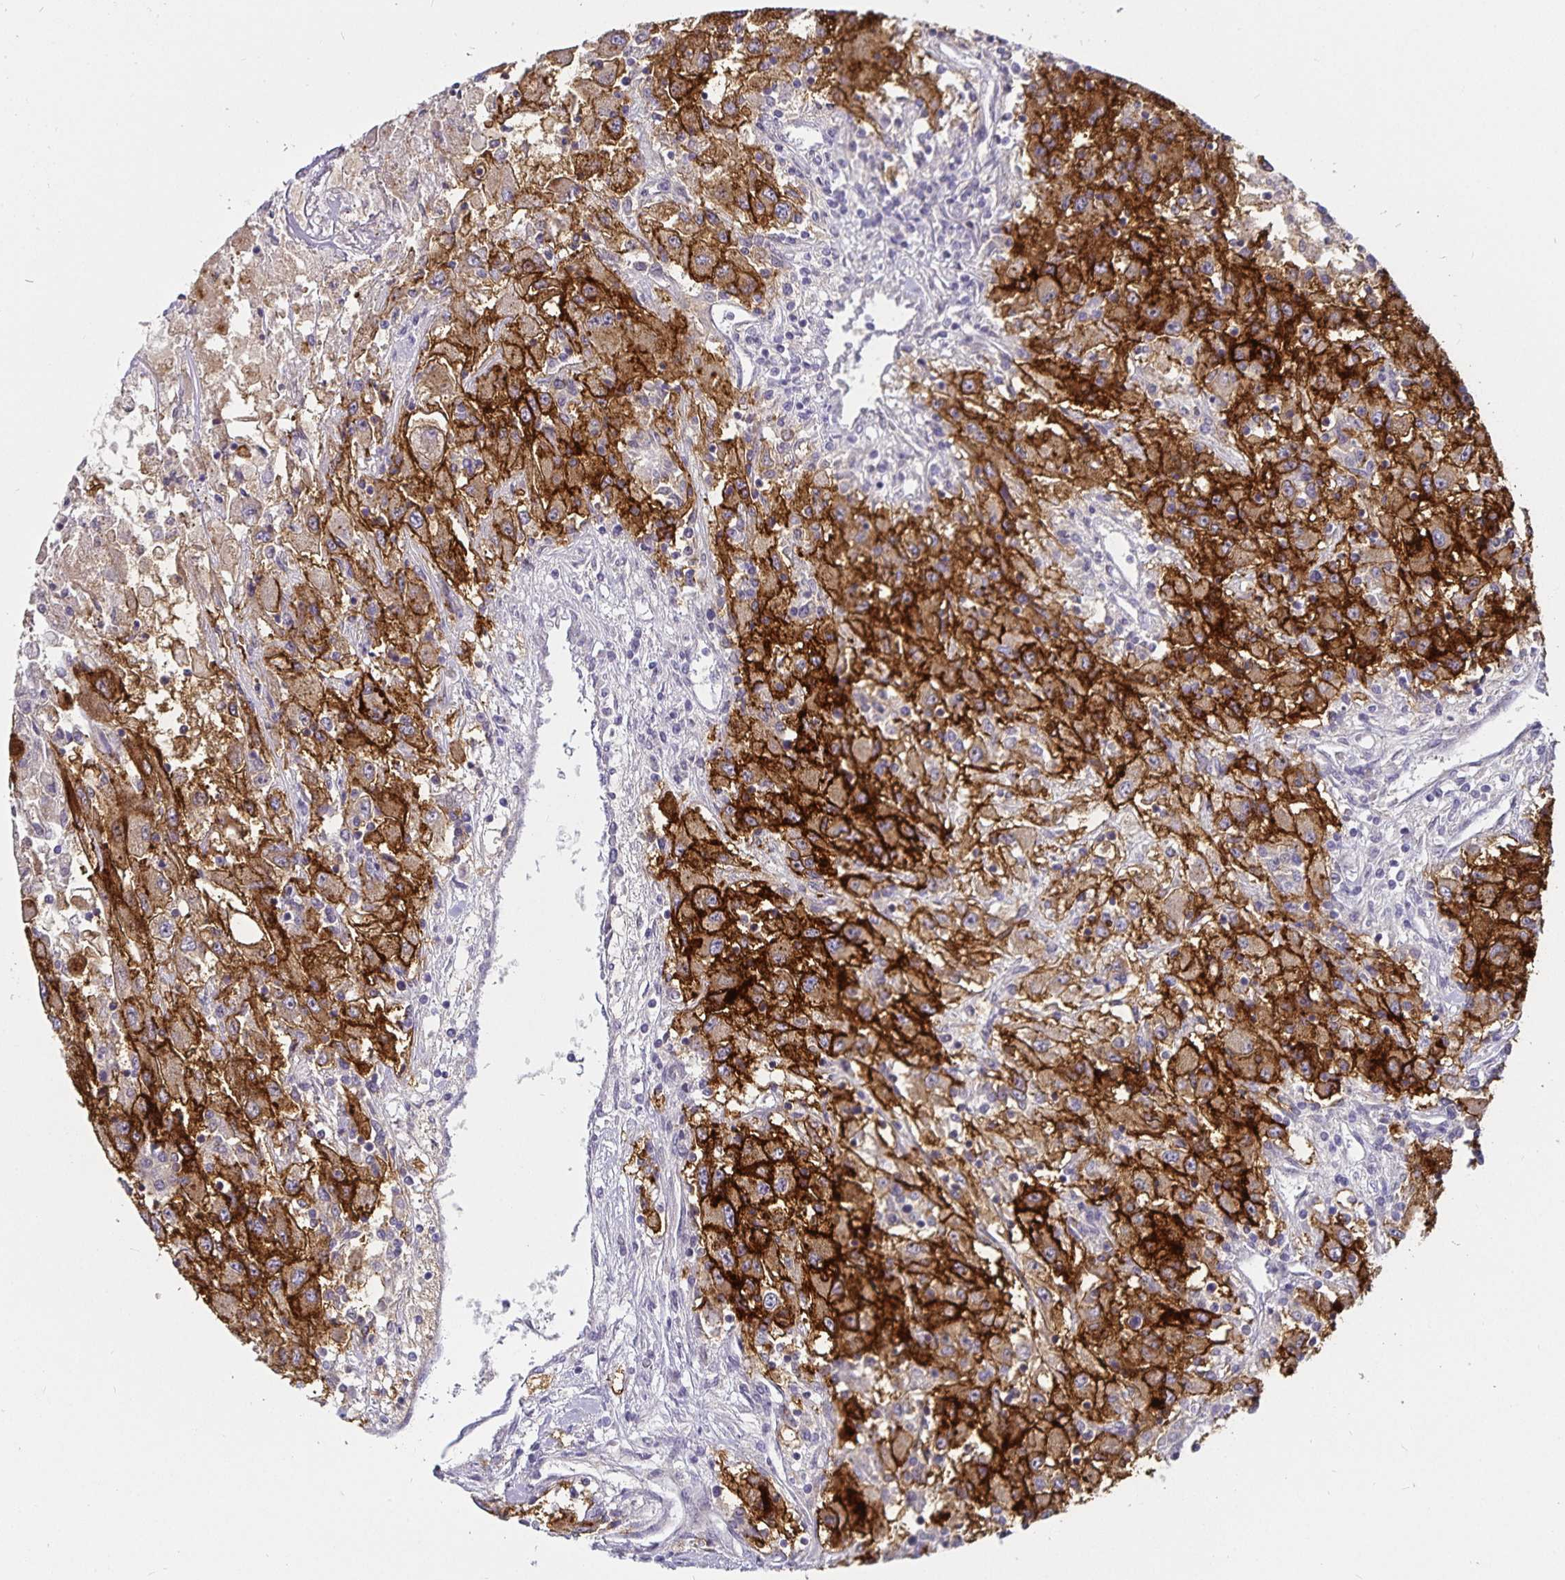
{"staining": {"intensity": "strong", "quantity": ">75%", "location": "cytoplasmic/membranous"}, "tissue": "renal cancer", "cell_type": "Tumor cells", "image_type": "cancer", "snomed": [{"axis": "morphology", "description": "Adenocarcinoma, NOS"}, {"axis": "topography", "description": "Kidney"}], "caption": "Tumor cells show high levels of strong cytoplasmic/membranous expression in approximately >75% of cells in human renal cancer.", "gene": "CA12", "patient": {"sex": "female", "age": 67}}